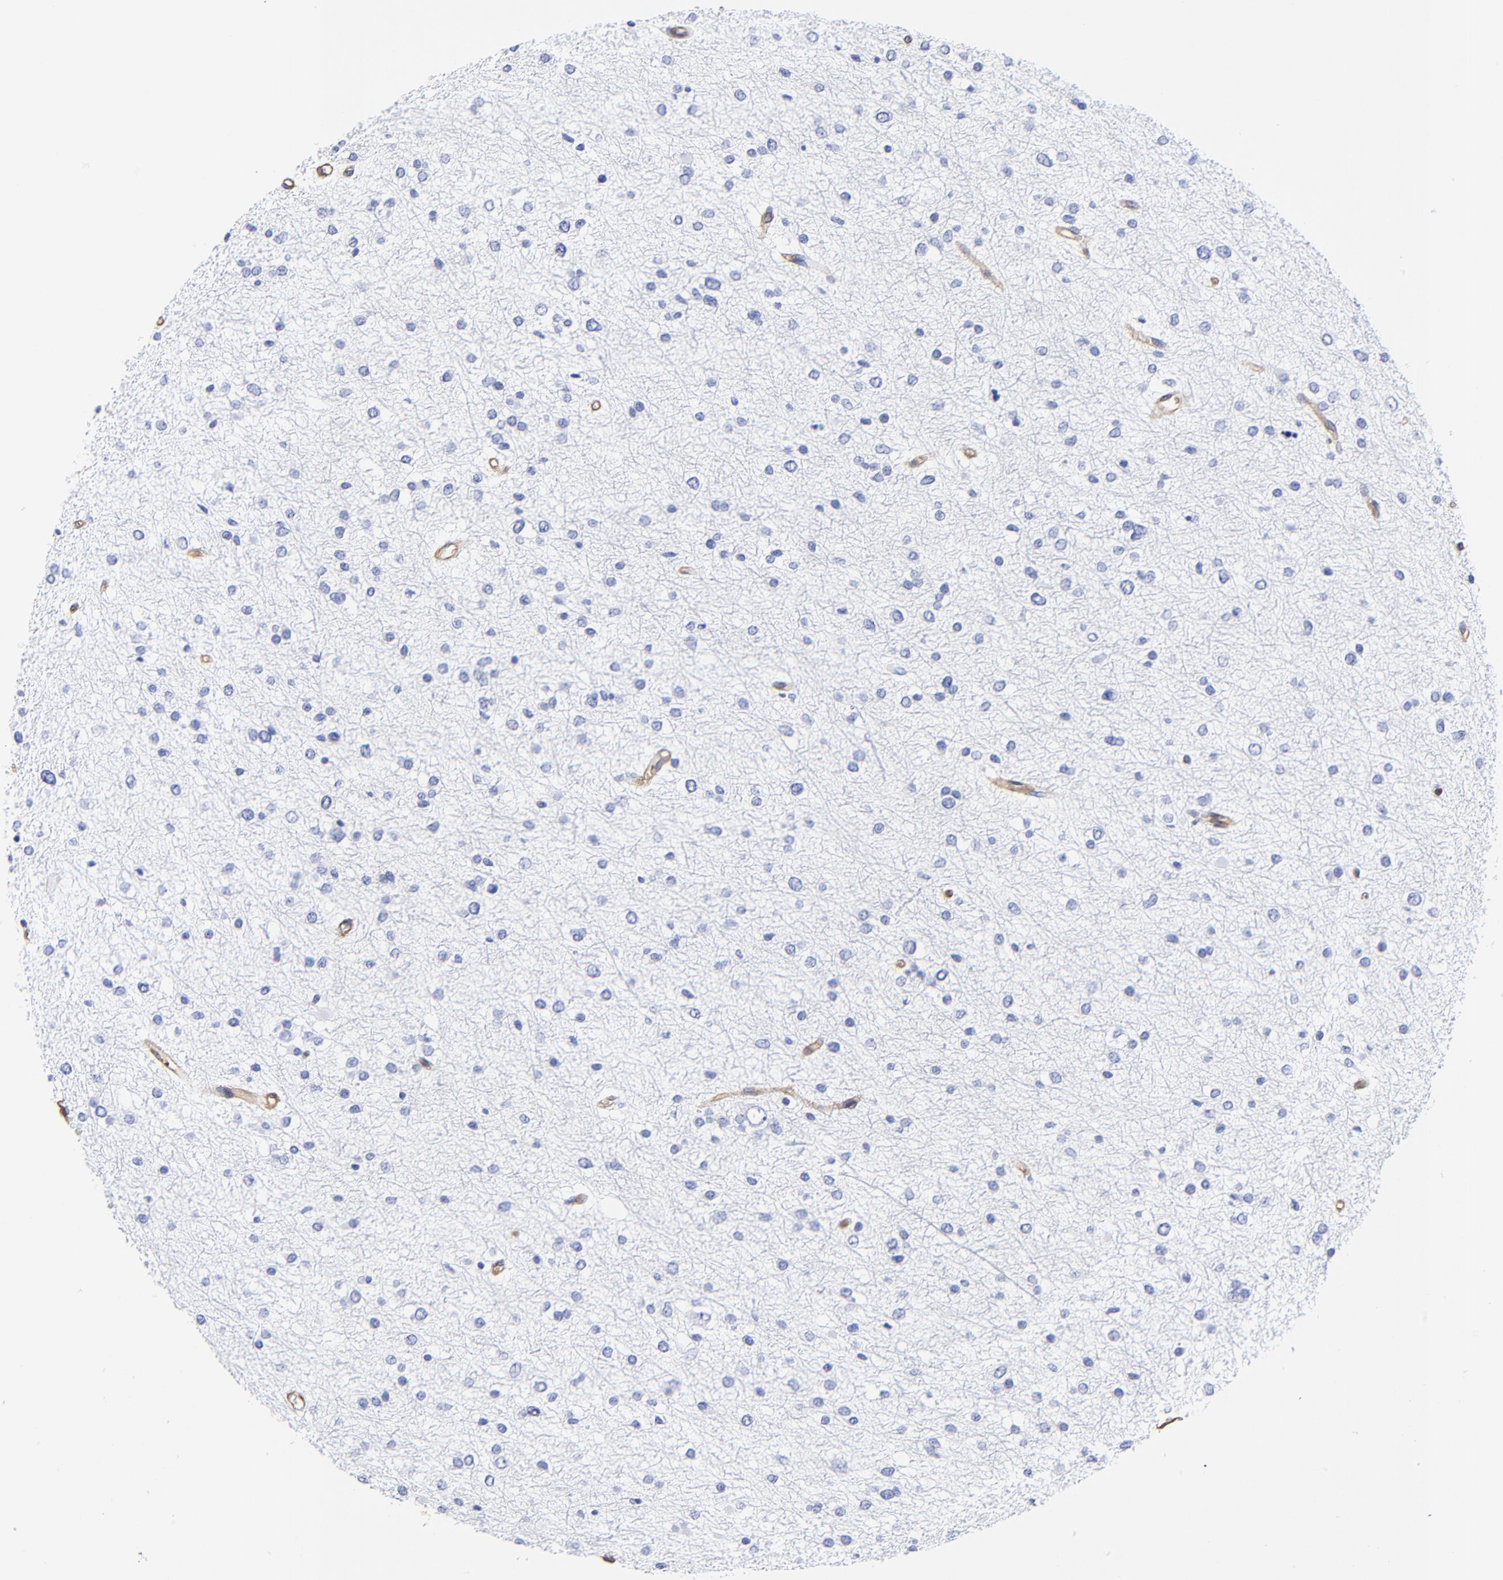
{"staining": {"intensity": "negative", "quantity": "none", "location": "none"}, "tissue": "glioma", "cell_type": "Tumor cells", "image_type": "cancer", "snomed": [{"axis": "morphology", "description": "Glioma, malignant, Low grade"}, {"axis": "topography", "description": "Brain"}], "caption": "A photomicrograph of glioma stained for a protein displays no brown staining in tumor cells.", "gene": "TAGLN2", "patient": {"sex": "female", "age": 36}}